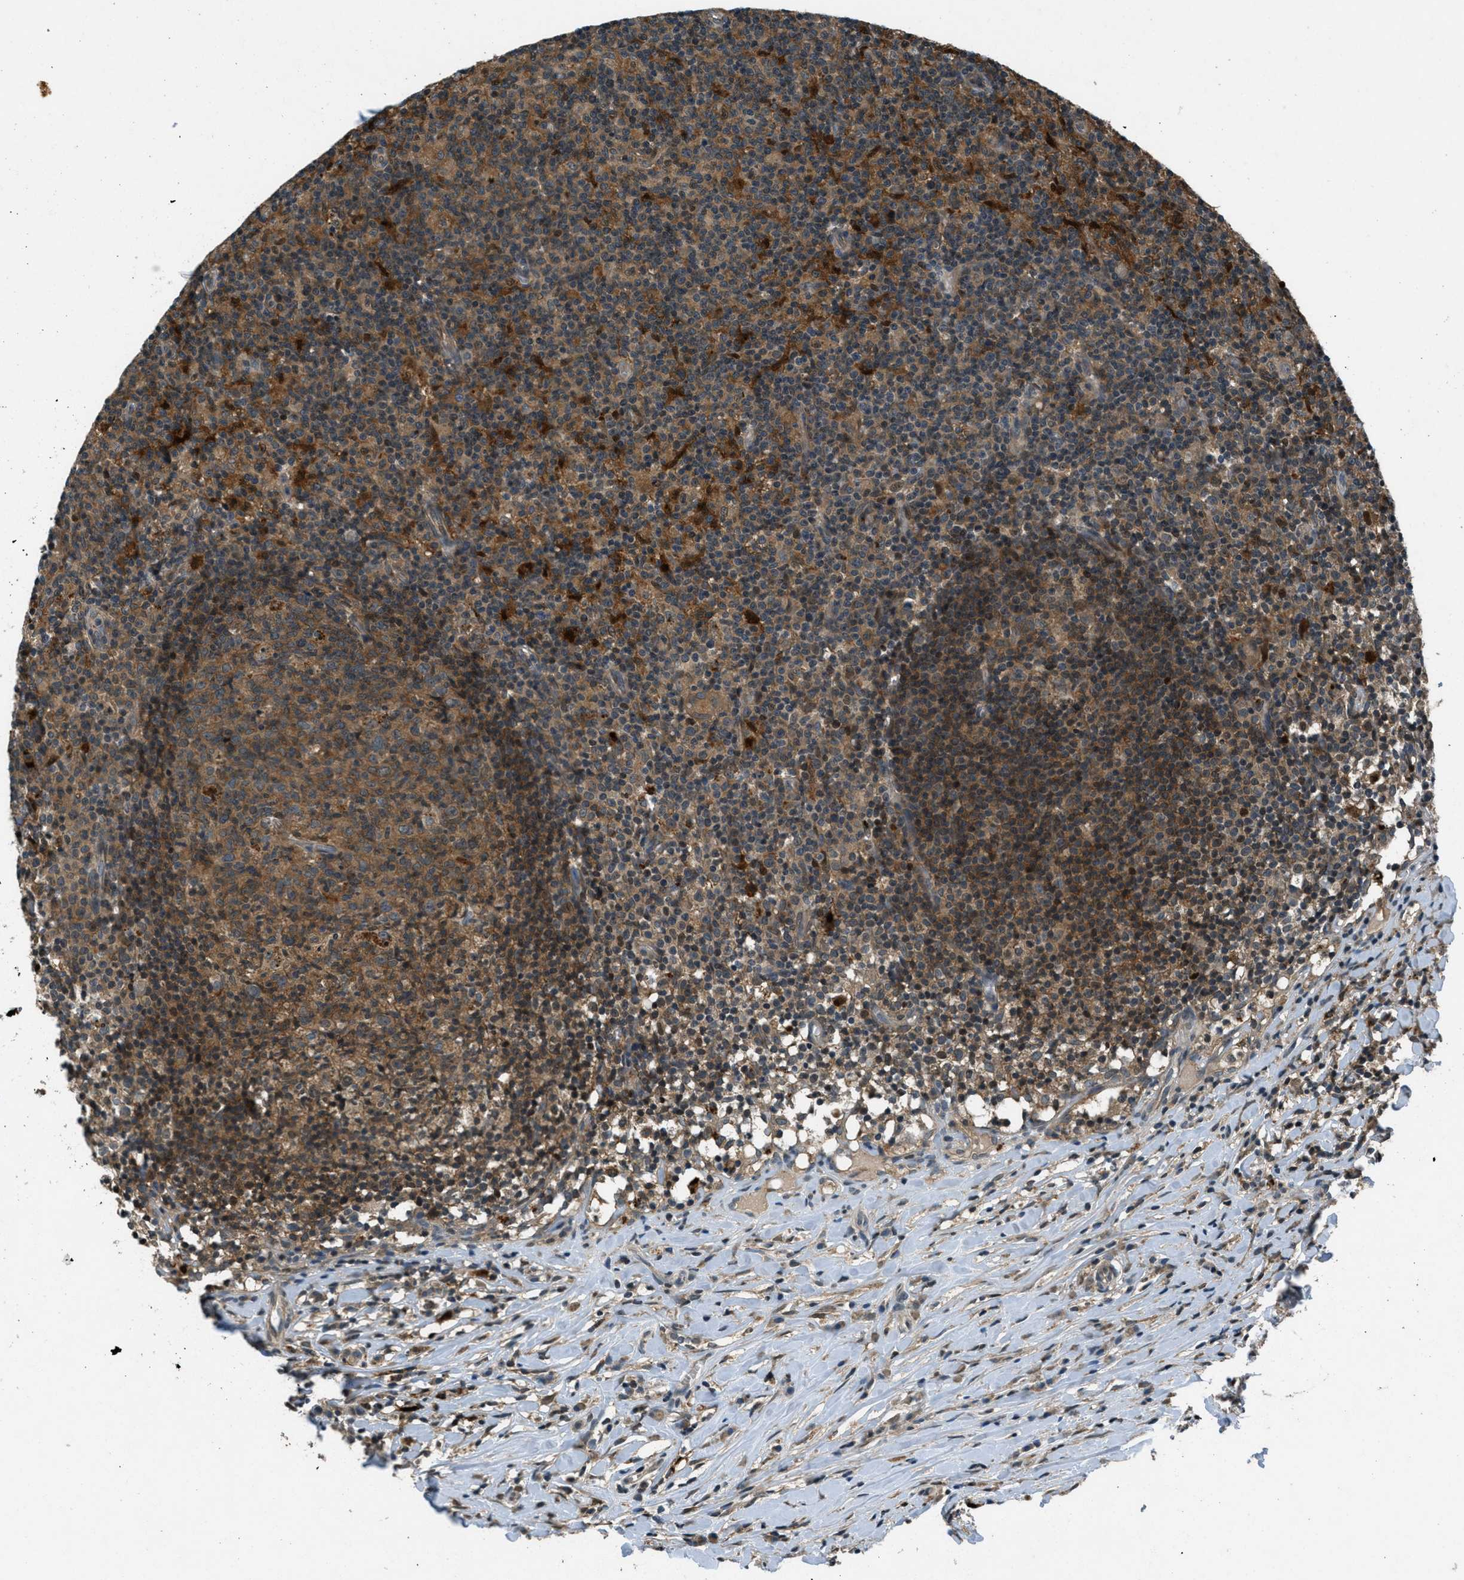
{"staining": {"intensity": "strong", "quantity": ">75%", "location": "cytoplasmic/membranous"}, "tissue": "lymph node", "cell_type": "Germinal center cells", "image_type": "normal", "snomed": [{"axis": "morphology", "description": "Normal tissue, NOS"}, {"axis": "morphology", "description": "Inflammation, NOS"}, {"axis": "topography", "description": "Lymph node"}], "caption": "Immunohistochemical staining of normal lymph node exhibits >75% levels of strong cytoplasmic/membranous protein expression in about >75% of germinal center cells.", "gene": "EPSTI1", "patient": {"sex": "male", "age": 55}}